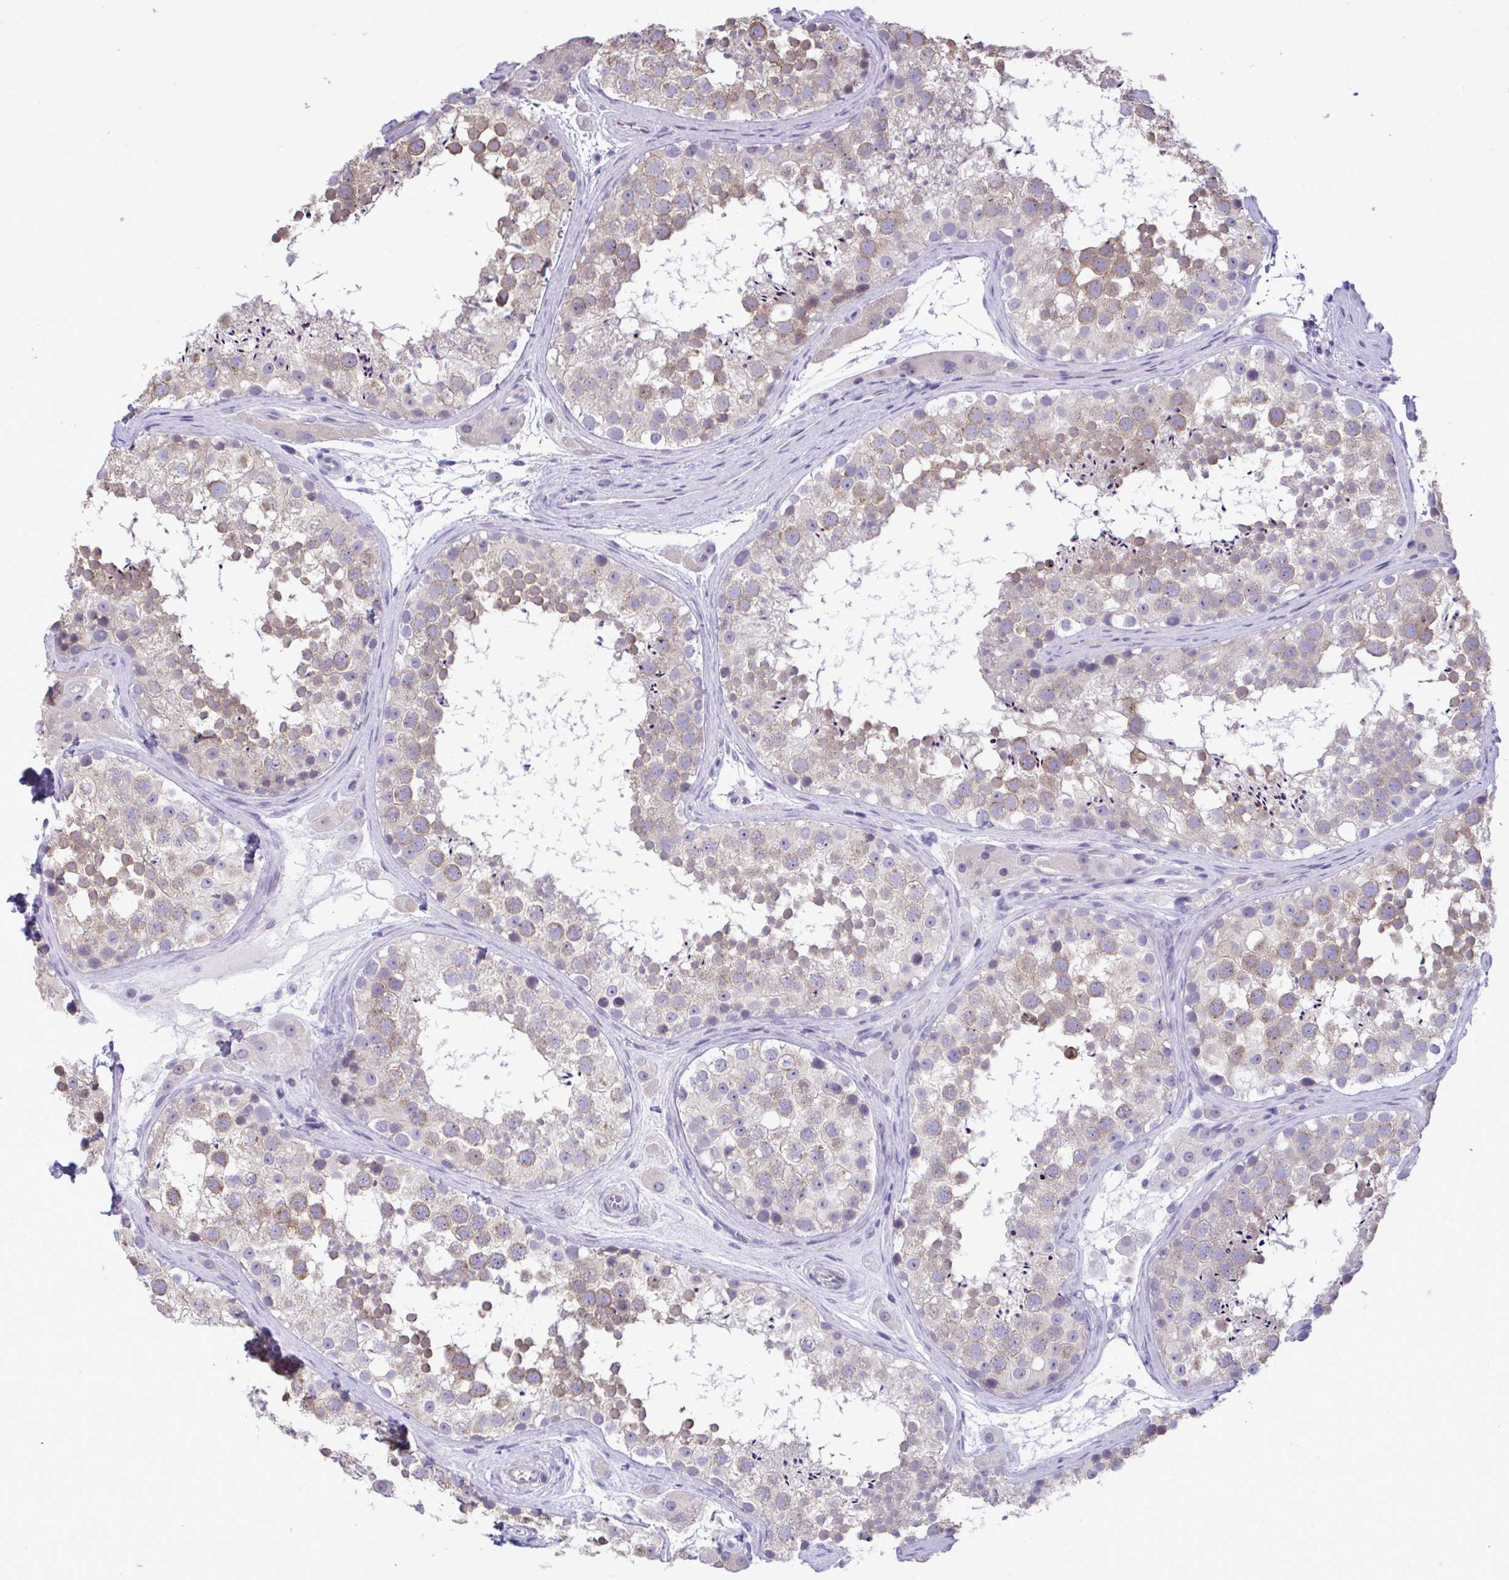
{"staining": {"intensity": "weak", "quantity": "25%-75%", "location": "cytoplasmic/membranous"}, "tissue": "testis", "cell_type": "Cells in seminiferous ducts", "image_type": "normal", "snomed": [{"axis": "morphology", "description": "Normal tissue, NOS"}, {"axis": "topography", "description": "Testis"}], "caption": "Immunohistochemical staining of unremarkable human testis reveals low levels of weak cytoplasmic/membranous staining in approximately 25%-75% of cells in seminiferous ducts.", "gene": "PIGK", "patient": {"sex": "male", "age": 41}}